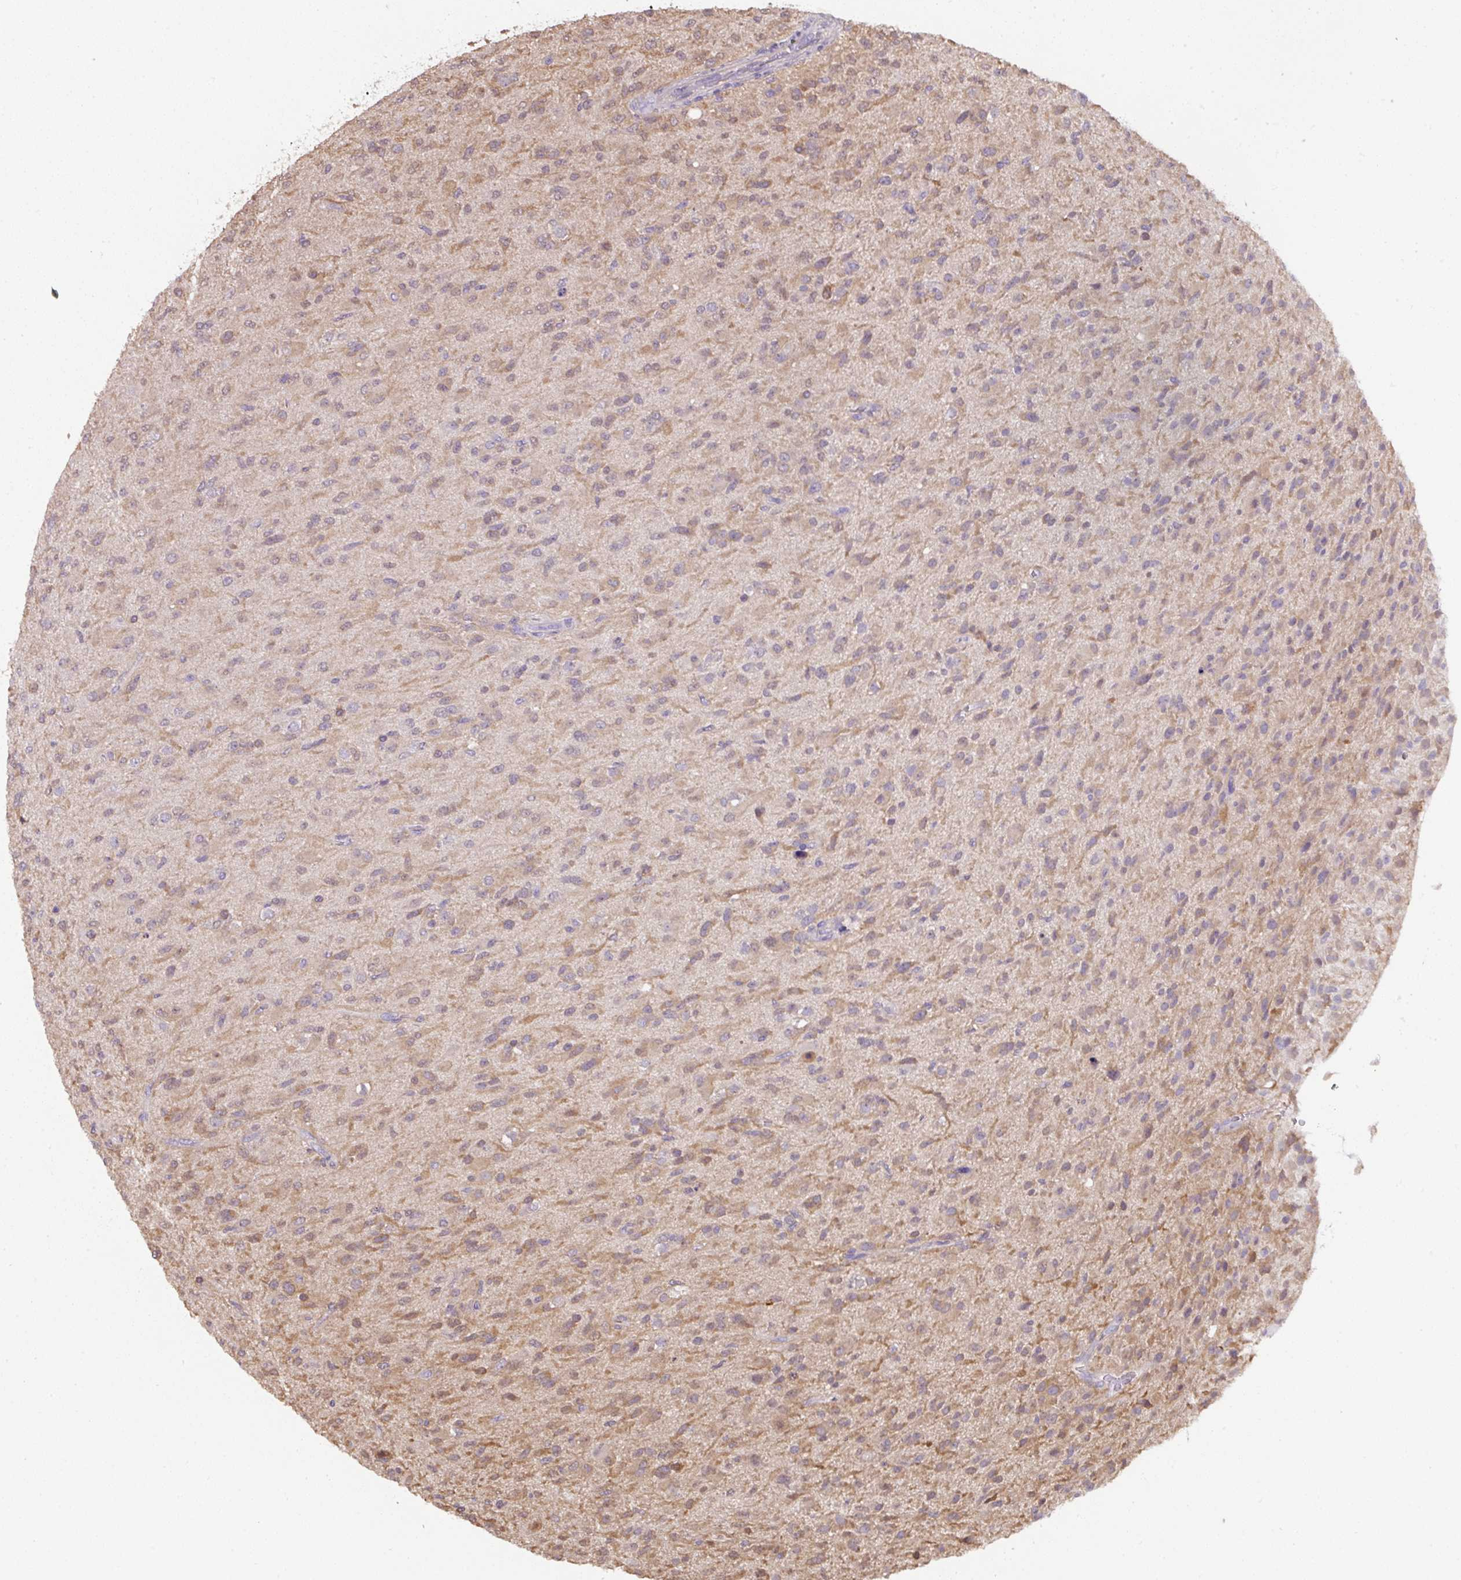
{"staining": {"intensity": "moderate", "quantity": "<25%", "location": "cytoplasmic/membranous"}, "tissue": "glioma", "cell_type": "Tumor cells", "image_type": "cancer", "snomed": [{"axis": "morphology", "description": "Glioma, malignant, Low grade"}, {"axis": "topography", "description": "Brain"}], "caption": "IHC (DAB) staining of human low-grade glioma (malignant) exhibits moderate cytoplasmic/membranous protein staining in approximately <25% of tumor cells.", "gene": "ST13", "patient": {"sex": "male", "age": 65}}